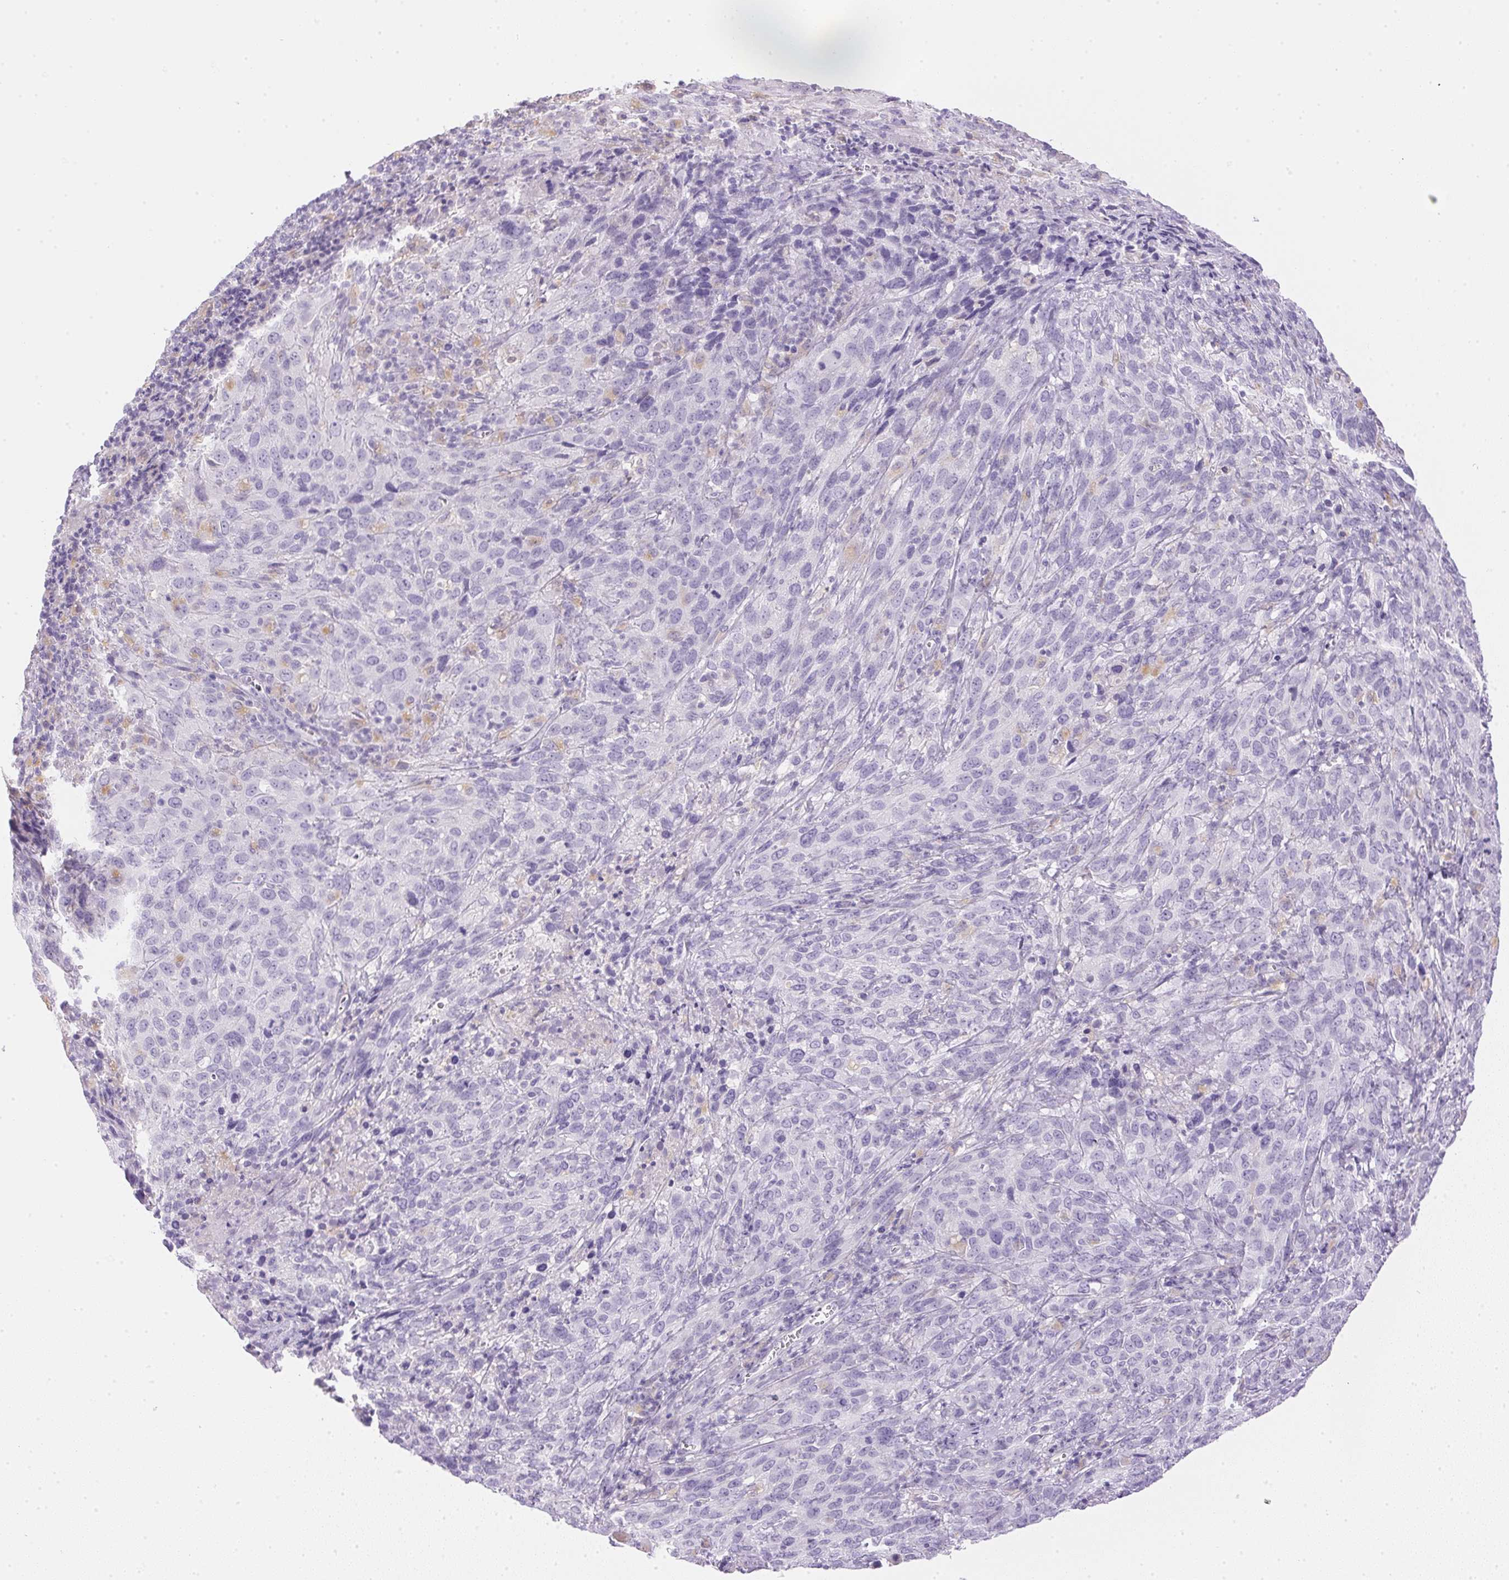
{"staining": {"intensity": "negative", "quantity": "none", "location": "none"}, "tissue": "cervical cancer", "cell_type": "Tumor cells", "image_type": "cancer", "snomed": [{"axis": "morphology", "description": "Squamous cell carcinoma, NOS"}, {"axis": "topography", "description": "Cervix"}], "caption": "IHC of human cervical cancer (squamous cell carcinoma) reveals no positivity in tumor cells.", "gene": "ATP6V1G3", "patient": {"sex": "female", "age": 51}}